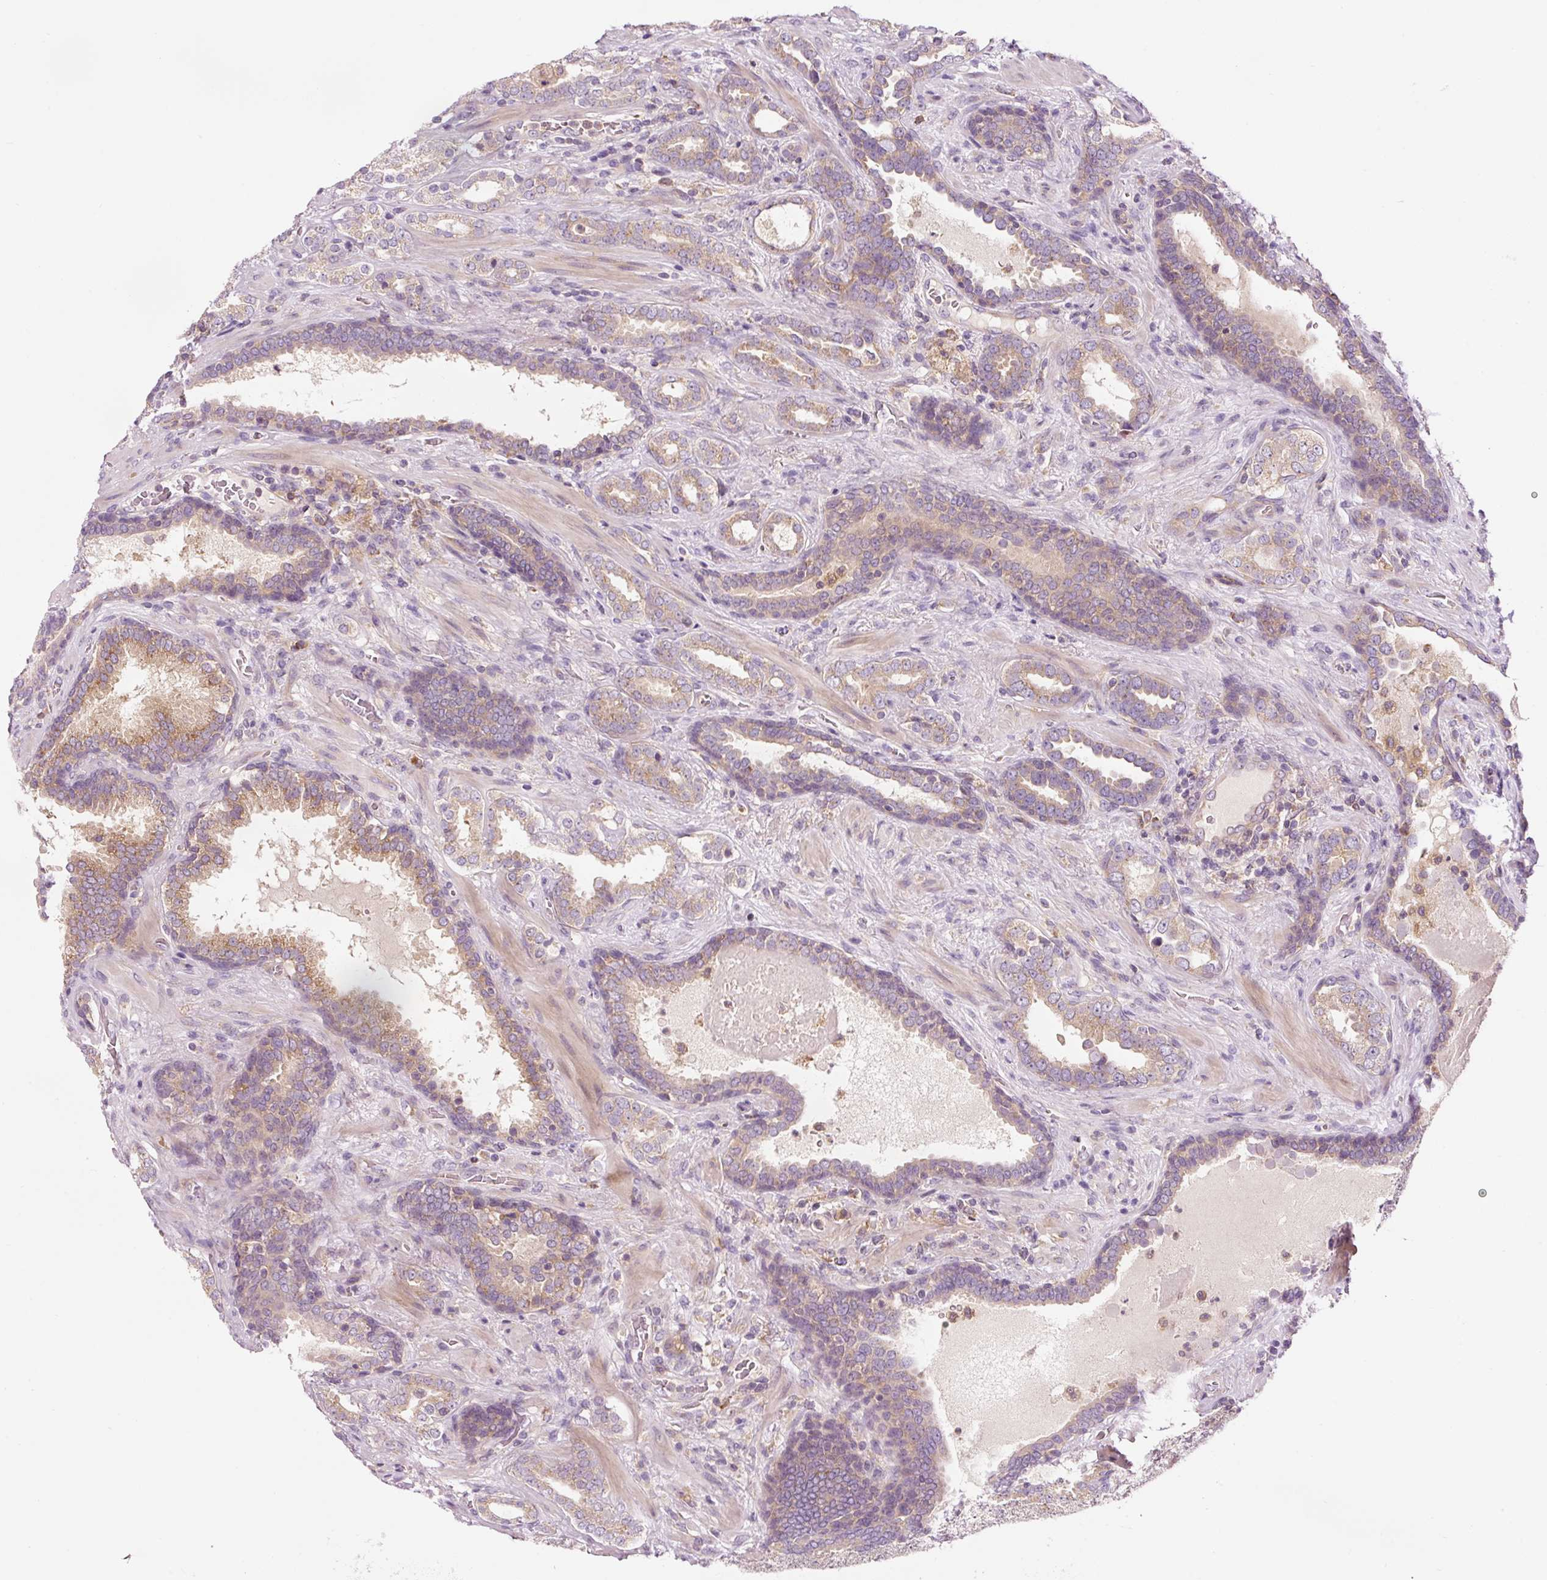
{"staining": {"intensity": "weak", "quantity": ">75%", "location": "cytoplasmic/membranous"}, "tissue": "prostate cancer", "cell_type": "Tumor cells", "image_type": "cancer", "snomed": [{"axis": "morphology", "description": "Adenocarcinoma, High grade"}, {"axis": "topography", "description": "Prostate"}], "caption": "A brown stain highlights weak cytoplasmic/membranous positivity of a protein in adenocarcinoma (high-grade) (prostate) tumor cells.", "gene": "NAPA", "patient": {"sex": "male", "age": 65}}